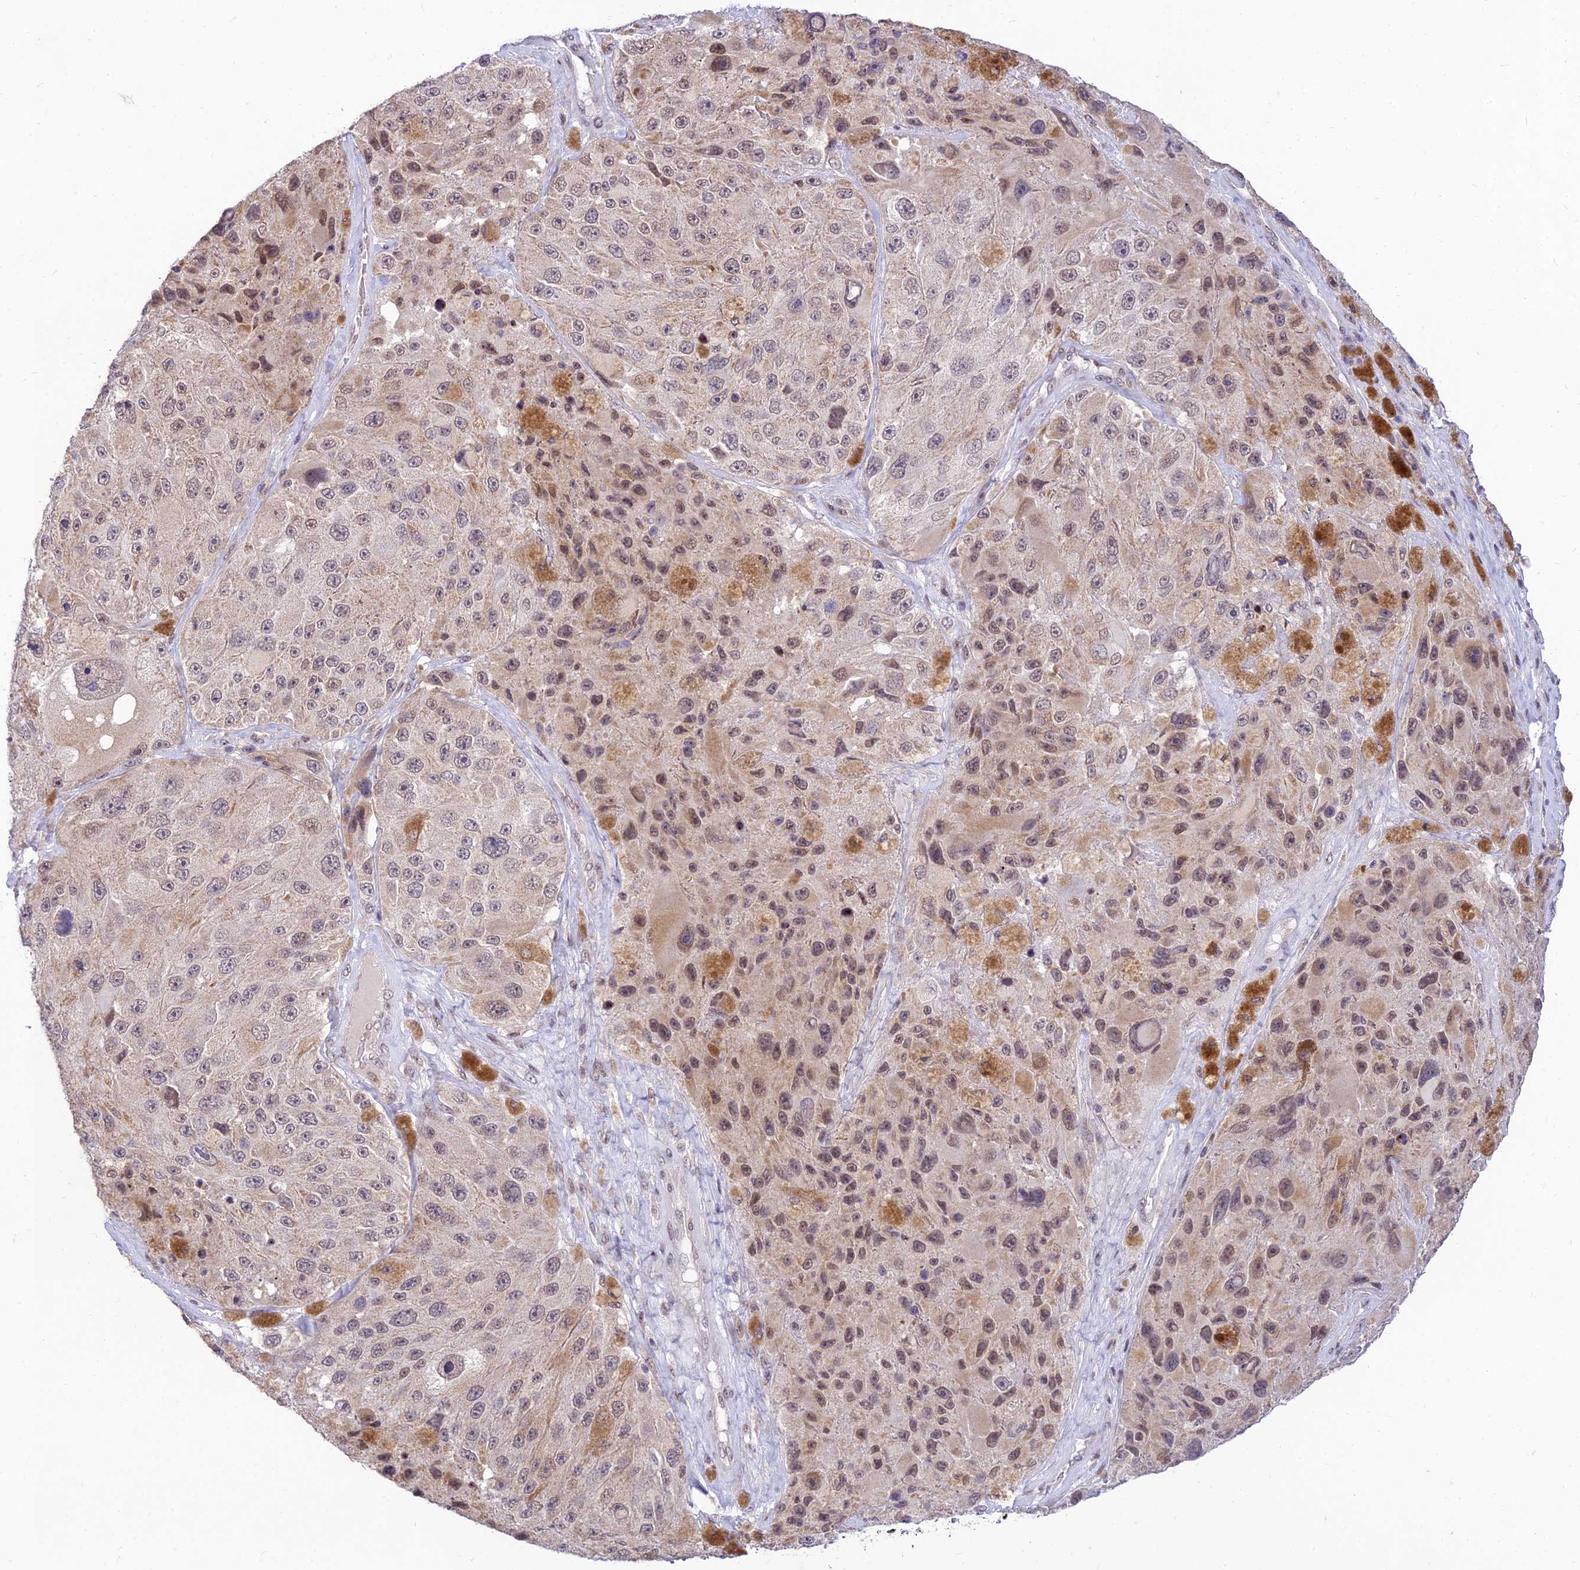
{"staining": {"intensity": "weak", "quantity": "25%-75%", "location": "nuclear"}, "tissue": "melanoma", "cell_type": "Tumor cells", "image_type": "cancer", "snomed": [{"axis": "morphology", "description": "Malignant melanoma, Metastatic site"}, {"axis": "topography", "description": "Lymph node"}], "caption": "IHC histopathology image of human melanoma stained for a protein (brown), which shows low levels of weak nuclear positivity in about 25%-75% of tumor cells.", "gene": "MICOS13", "patient": {"sex": "male", "age": 62}}